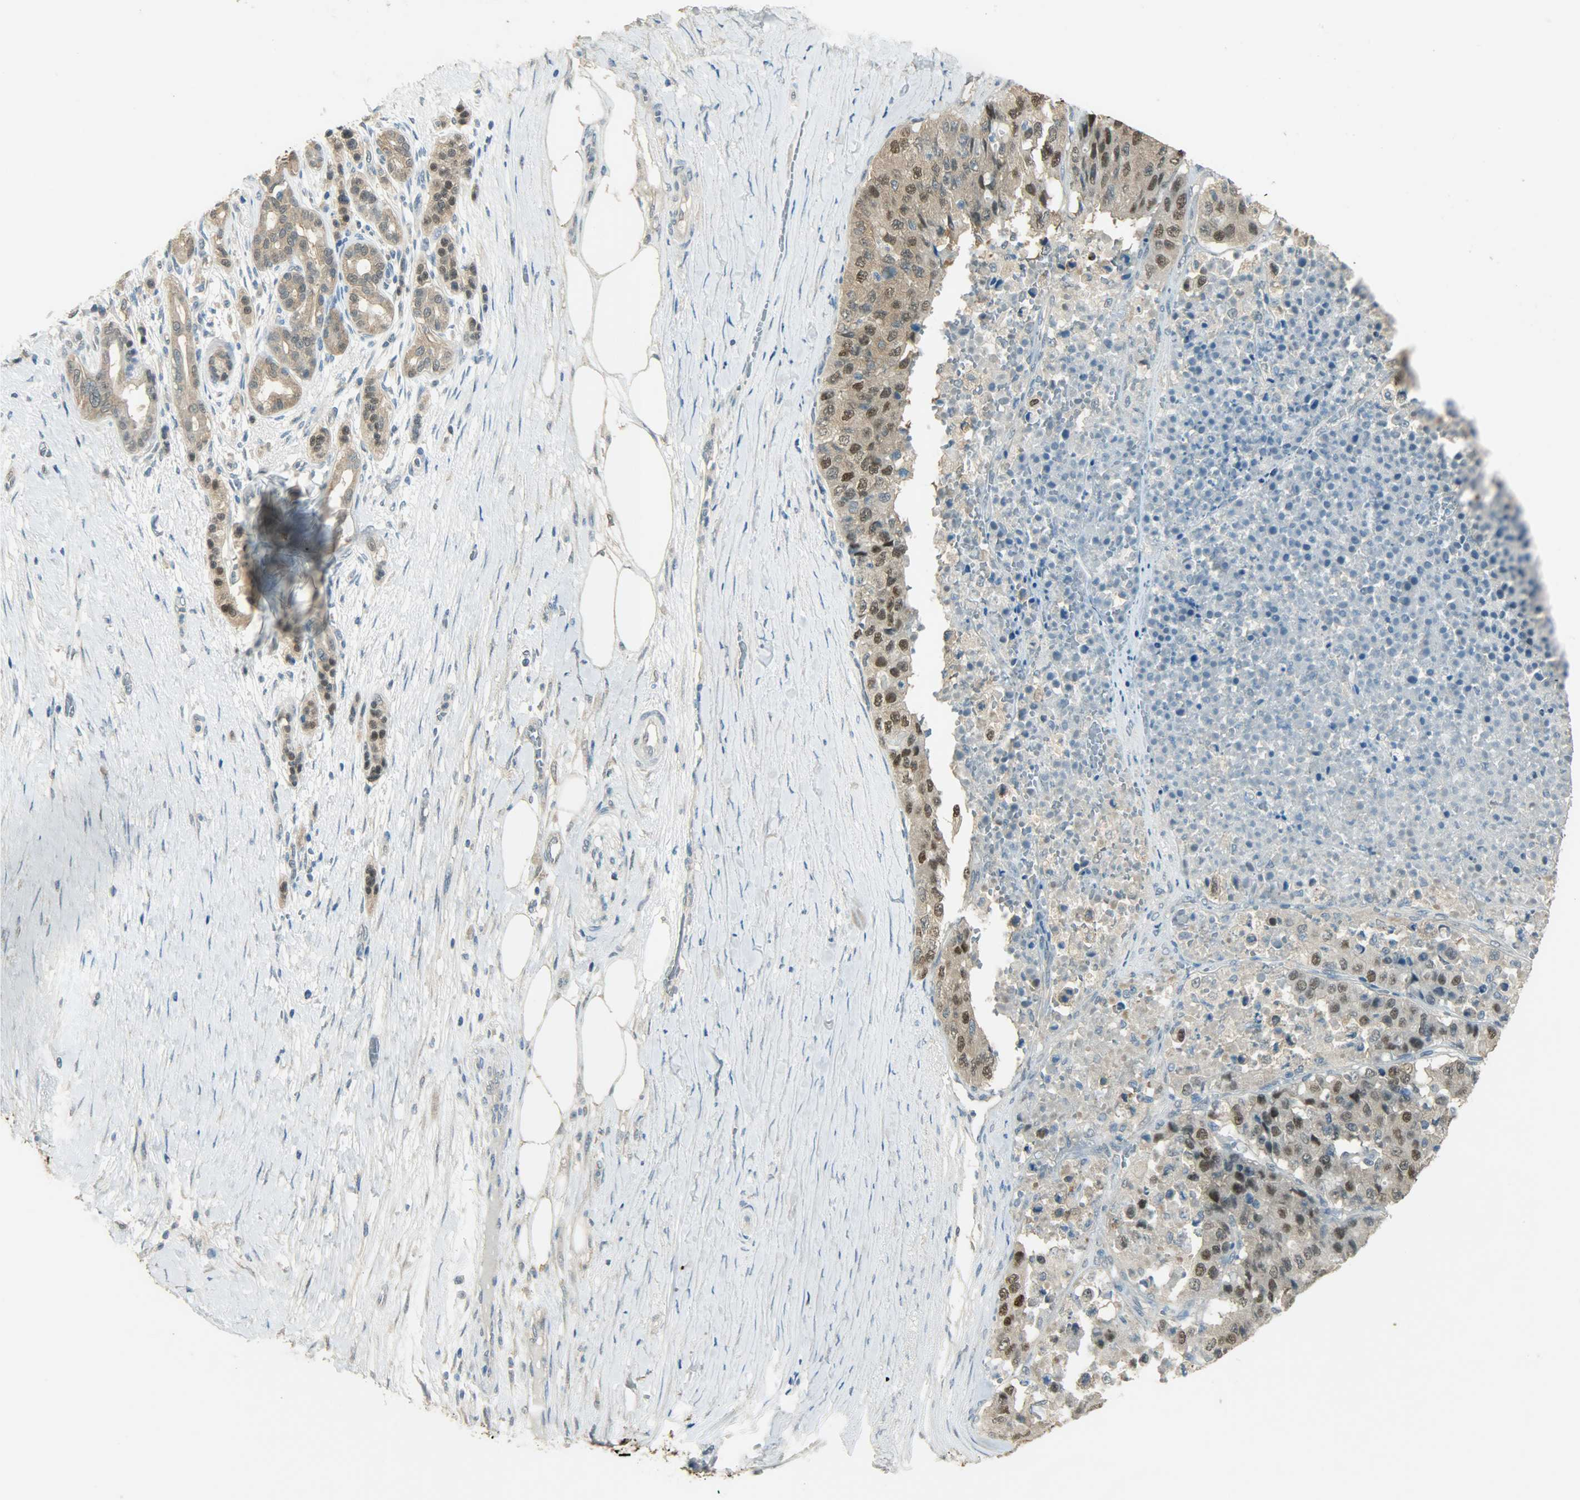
{"staining": {"intensity": "strong", "quantity": ">75%", "location": "nuclear"}, "tissue": "pancreatic cancer", "cell_type": "Tumor cells", "image_type": "cancer", "snomed": [{"axis": "morphology", "description": "Adenocarcinoma, NOS"}, {"axis": "topography", "description": "Pancreas"}], "caption": "High-magnification brightfield microscopy of pancreatic adenocarcinoma stained with DAB (brown) and counterstained with hematoxylin (blue). tumor cells exhibit strong nuclear staining is appreciated in about>75% of cells. (Brightfield microscopy of DAB IHC at high magnification).", "gene": "PRMT5", "patient": {"sex": "male", "age": 50}}